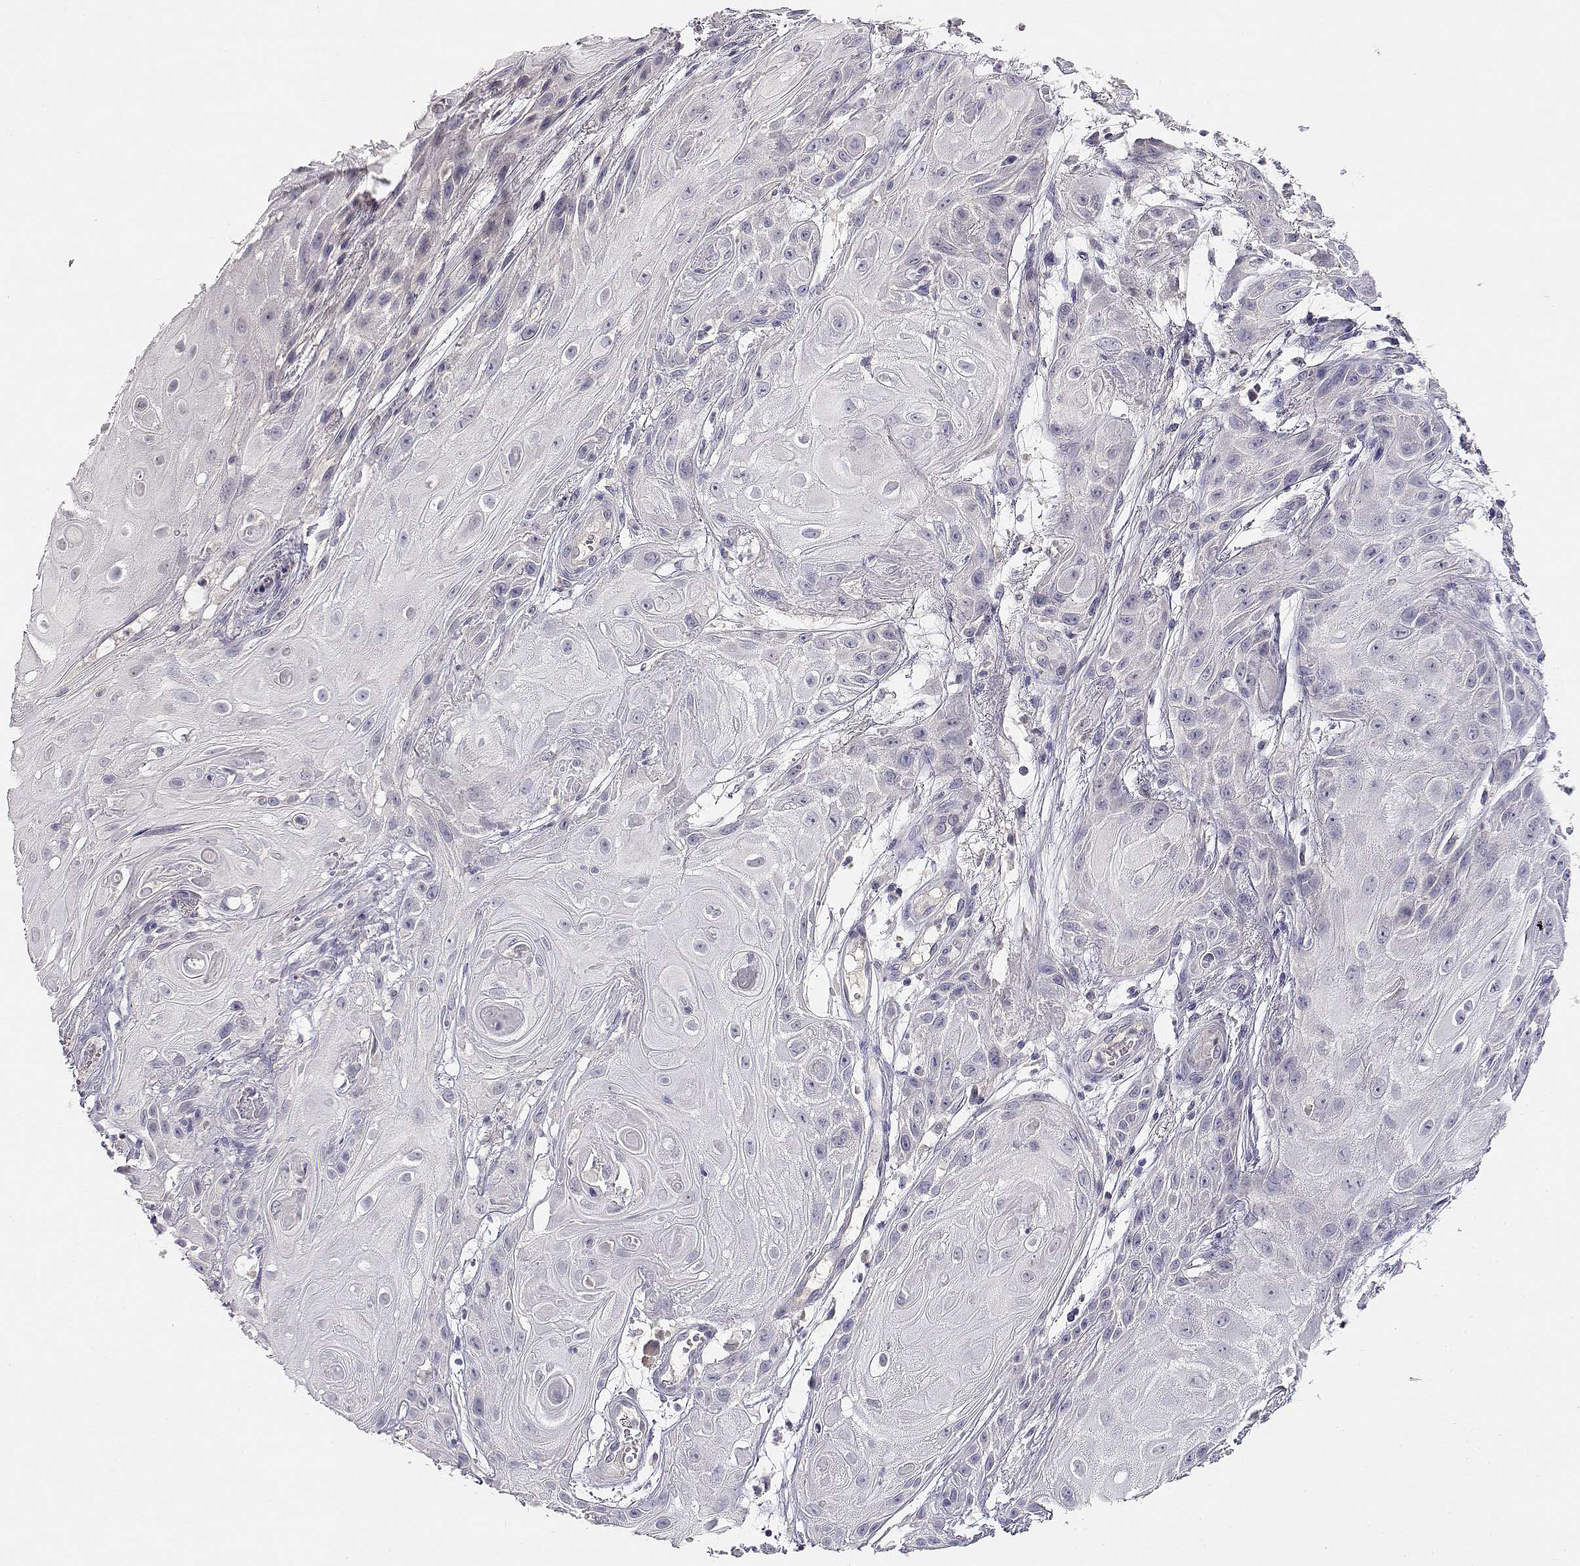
{"staining": {"intensity": "negative", "quantity": "none", "location": "none"}, "tissue": "skin cancer", "cell_type": "Tumor cells", "image_type": "cancer", "snomed": [{"axis": "morphology", "description": "Squamous cell carcinoma, NOS"}, {"axis": "topography", "description": "Skin"}], "caption": "IHC of human skin cancer (squamous cell carcinoma) shows no expression in tumor cells.", "gene": "ADA", "patient": {"sex": "male", "age": 62}}